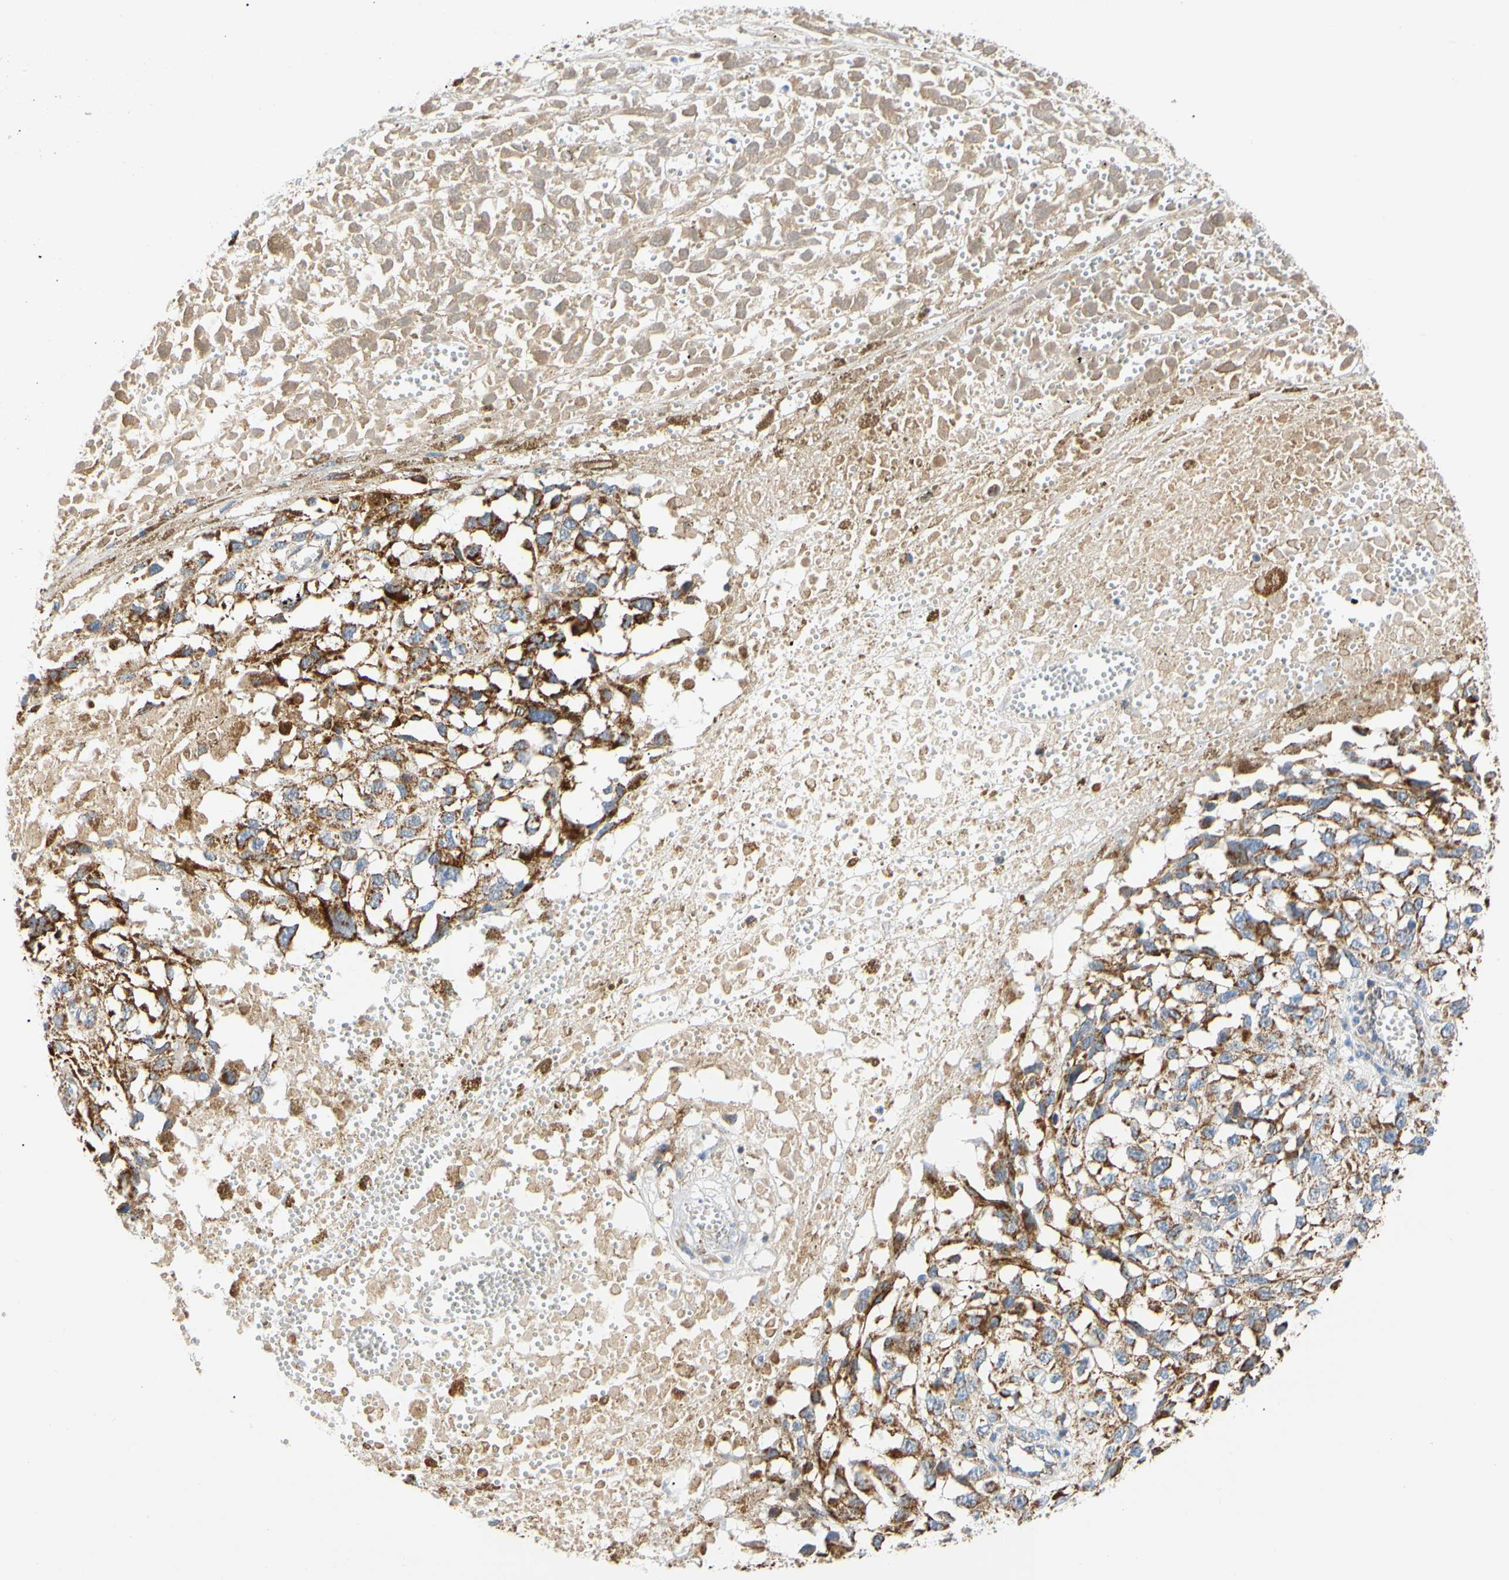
{"staining": {"intensity": "strong", "quantity": ">75%", "location": "cytoplasmic/membranous"}, "tissue": "melanoma", "cell_type": "Tumor cells", "image_type": "cancer", "snomed": [{"axis": "morphology", "description": "Malignant melanoma, Metastatic site"}, {"axis": "topography", "description": "Lymph node"}], "caption": "Melanoma stained with a protein marker displays strong staining in tumor cells.", "gene": "ACAT1", "patient": {"sex": "male", "age": 59}}